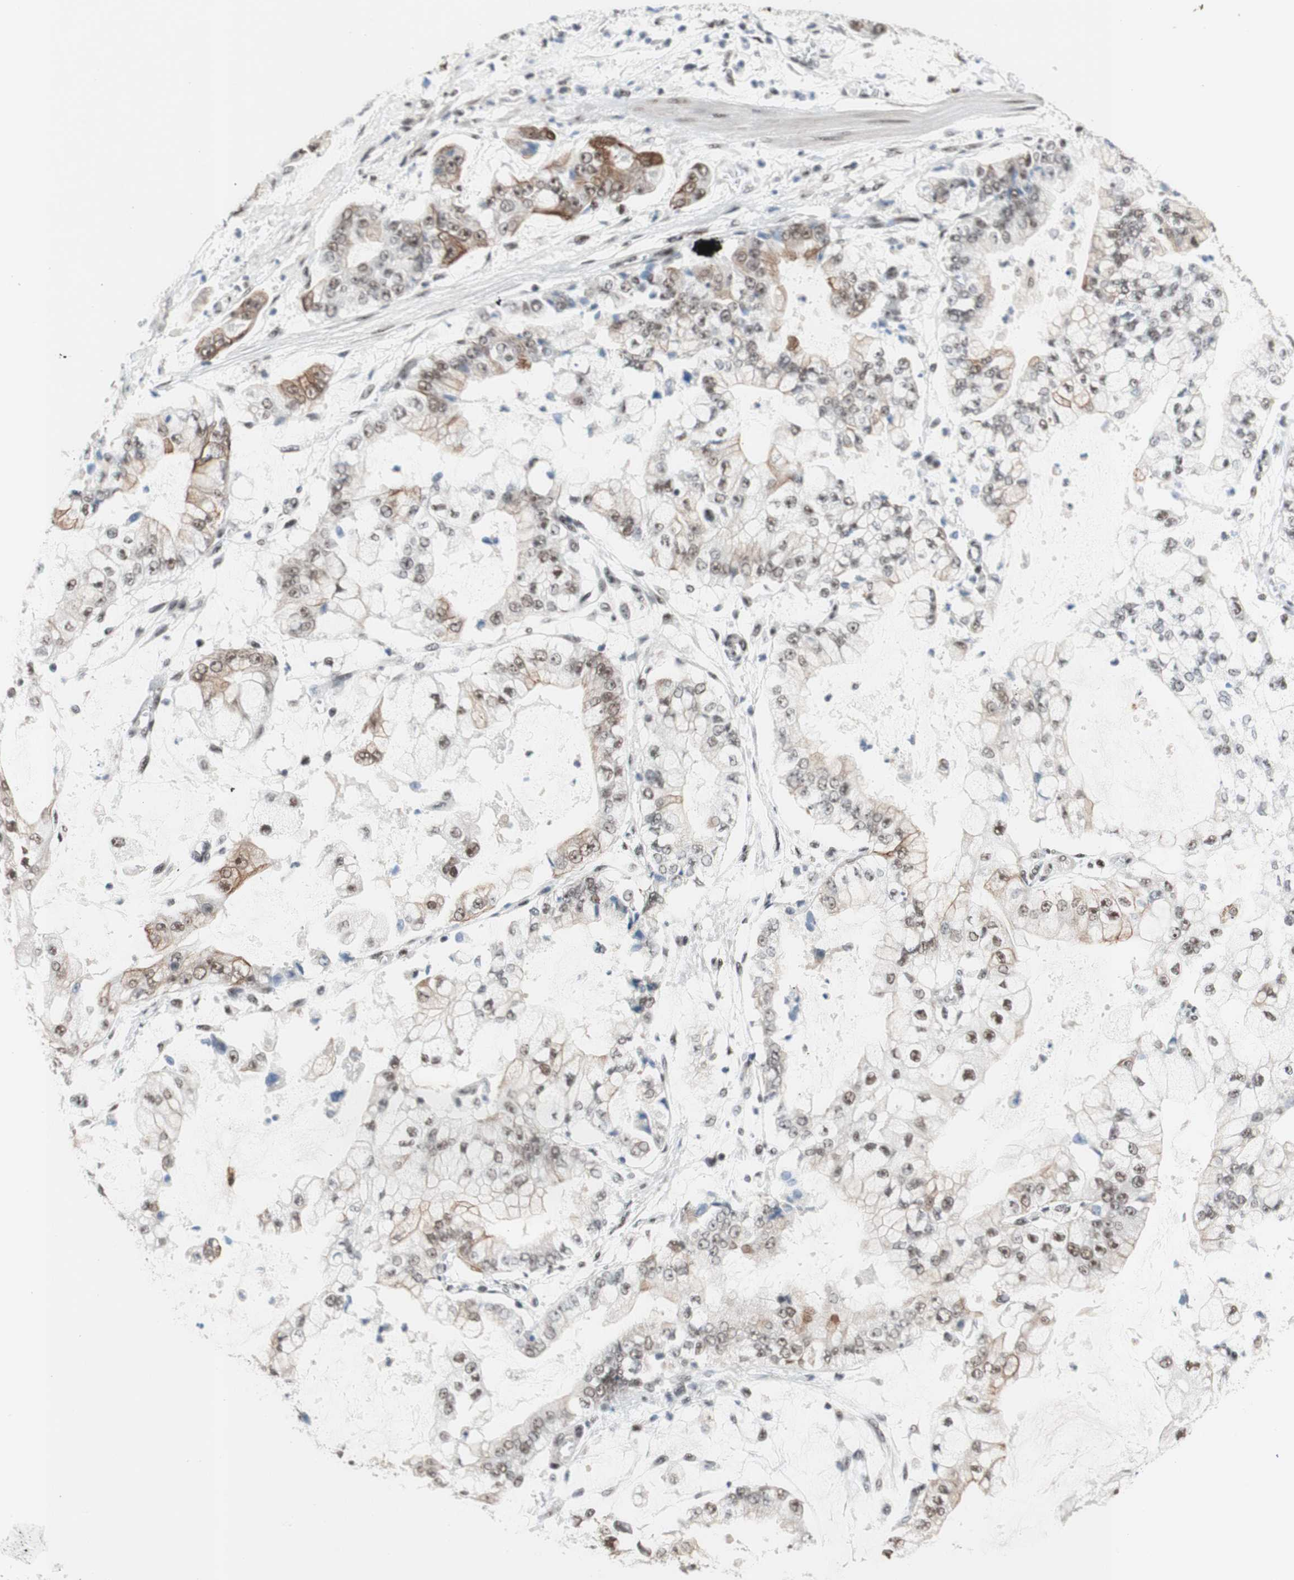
{"staining": {"intensity": "moderate", "quantity": ">75%", "location": "cytoplasmic/membranous,nuclear"}, "tissue": "stomach cancer", "cell_type": "Tumor cells", "image_type": "cancer", "snomed": [{"axis": "morphology", "description": "Adenocarcinoma, NOS"}, {"axis": "topography", "description": "Stomach"}], "caption": "This micrograph exhibits adenocarcinoma (stomach) stained with immunohistochemistry to label a protein in brown. The cytoplasmic/membranous and nuclear of tumor cells show moderate positivity for the protein. Nuclei are counter-stained blue.", "gene": "PRPF19", "patient": {"sex": "male", "age": 76}}